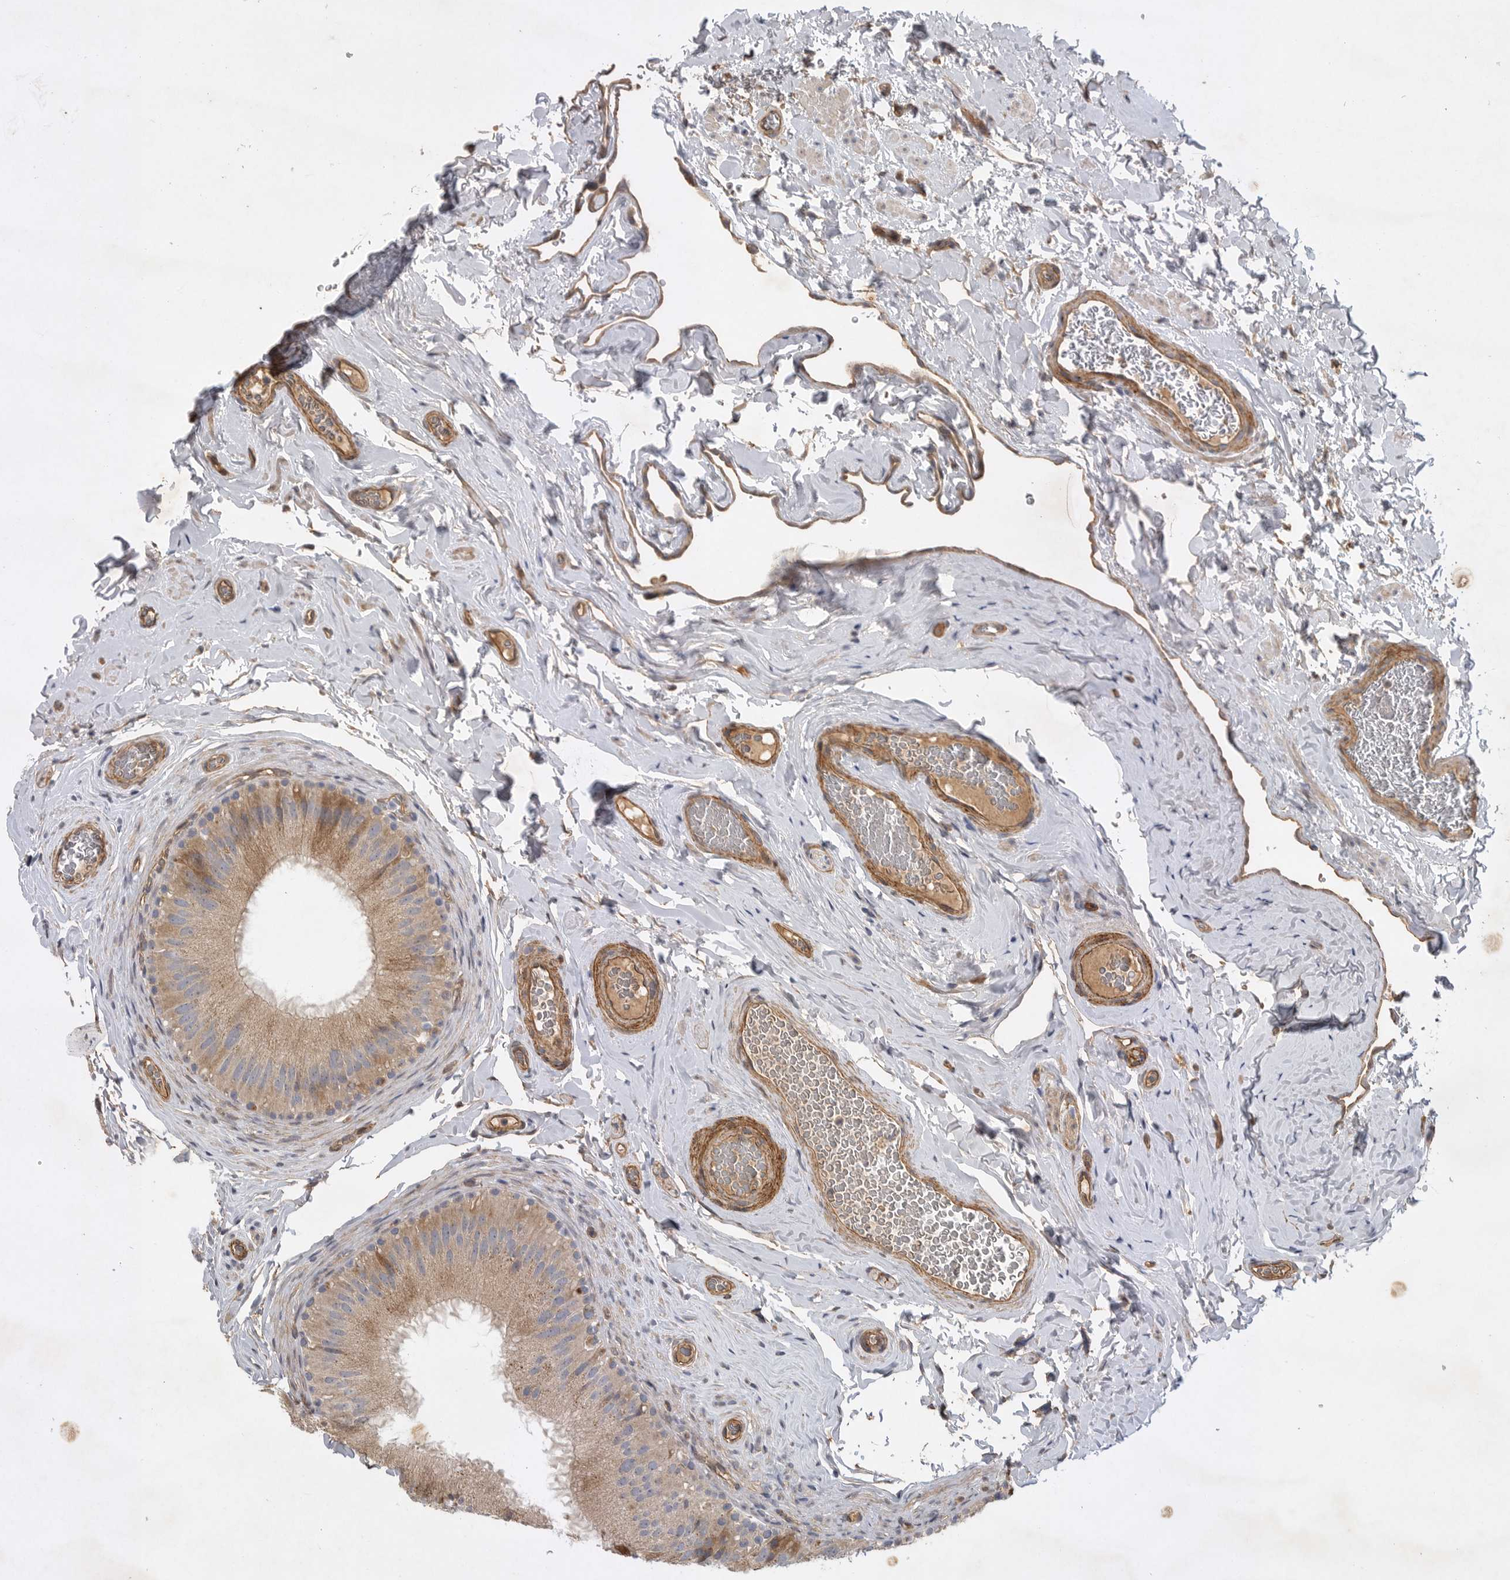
{"staining": {"intensity": "moderate", "quantity": ">75%", "location": "cytoplasmic/membranous"}, "tissue": "epididymis", "cell_type": "Glandular cells", "image_type": "normal", "snomed": [{"axis": "morphology", "description": "Normal tissue, NOS"}, {"axis": "topography", "description": "Vascular tissue"}, {"axis": "topography", "description": "Epididymis"}], "caption": "There is medium levels of moderate cytoplasmic/membranous expression in glandular cells of normal epididymis, as demonstrated by immunohistochemical staining (brown color).", "gene": "ANKFY1", "patient": {"sex": "male", "age": 49}}